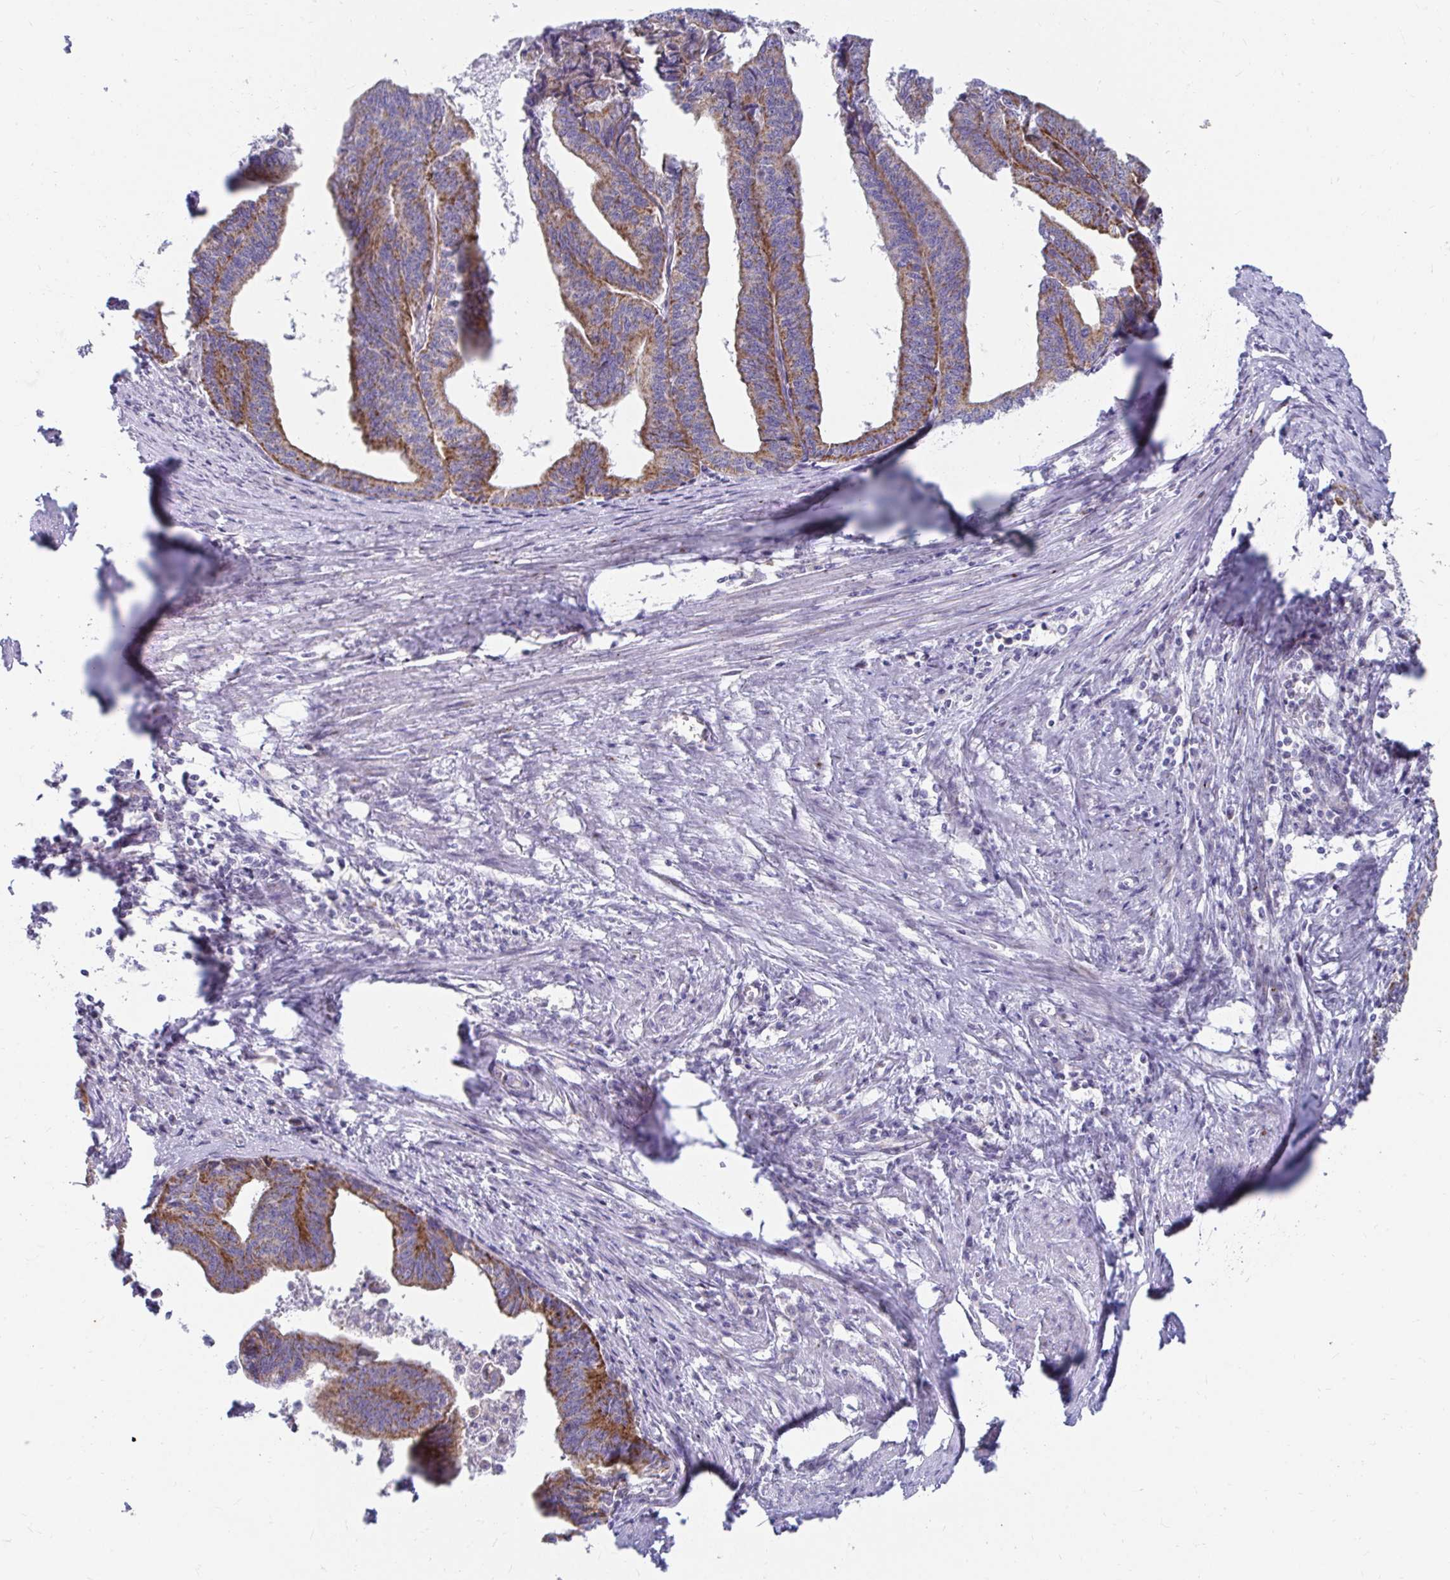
{"staining": {"intensity": "strong", "quantity": ">75%", "location": "cytoplasmic/membranous"}, "tissue": "endometrial cancer", "cell_type": "Tumor cells", "image_type": "cancer", "snomed": [{"axis": "morphology", "description": "Adenocarcinoma, NOS"}, {"axis": "topography", "description": "Endometrium"}], "caption": "Protein analysis of endometrial adenocarcinoma tissue reveals strong cytoplasmic/membranous staining in about >75% of tumor cells. Immunohistochemistry stains the protein in brown and the nuclei are stained blue.", "gene": "EXOC5", "patient": {"sex": "female", "age": 65}}